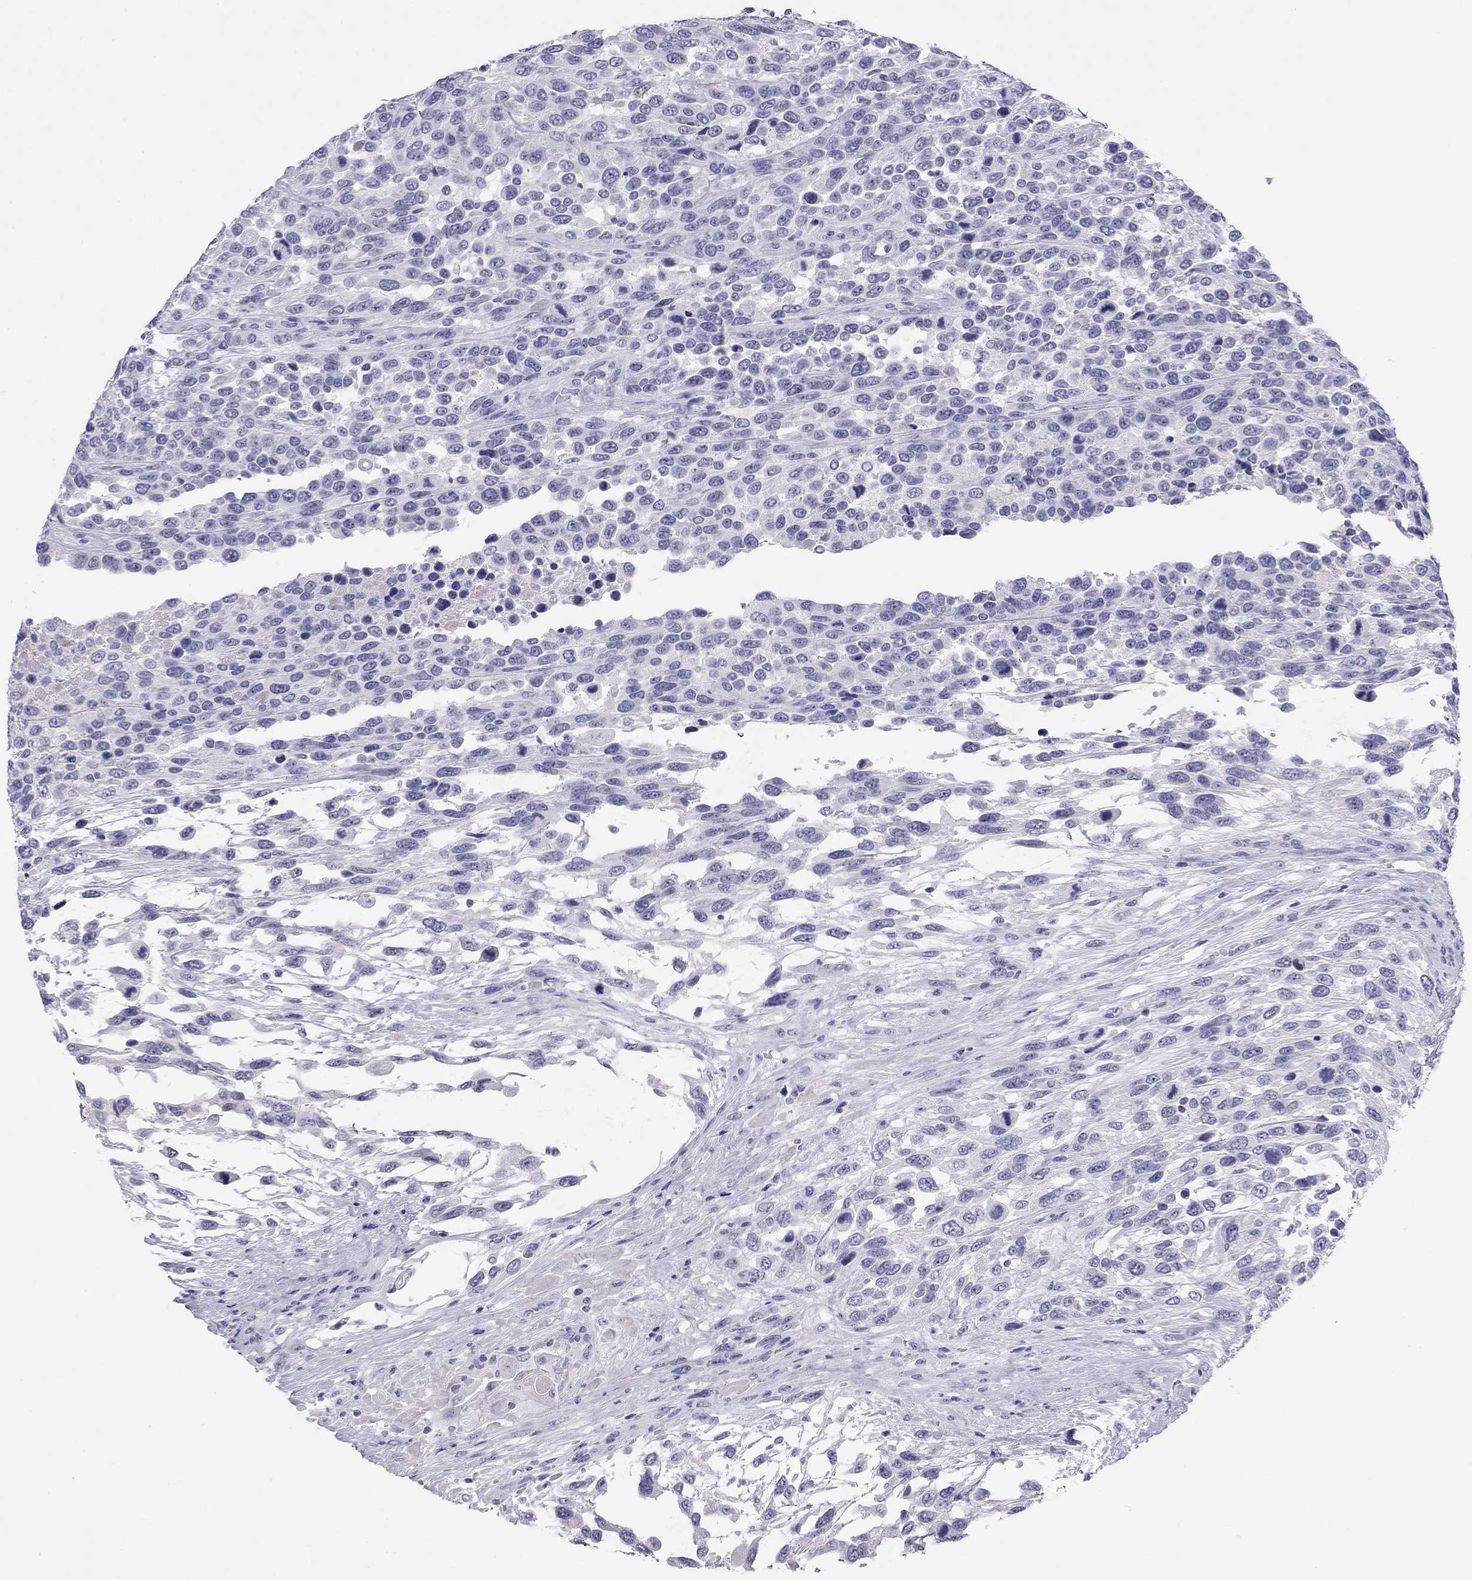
{"staining": {"intensity": "negative", "quantity": "none", "location": "none"}, "tissue": "urothelial cancer", "cell_type": "Tumor cells", "image_type": "cancer", "snomed": [{"axis": "morphology", "description": "Urothelial carcinoma, High grade"}, {"axis": "topography", "description": "Urinary bladder"}], "caption": "Human urothelial cancer stained for a protein using IHC displays no expression in tumor cells.", "gene": "ODF4", "patient": {"sex": "female", "age": 70}}